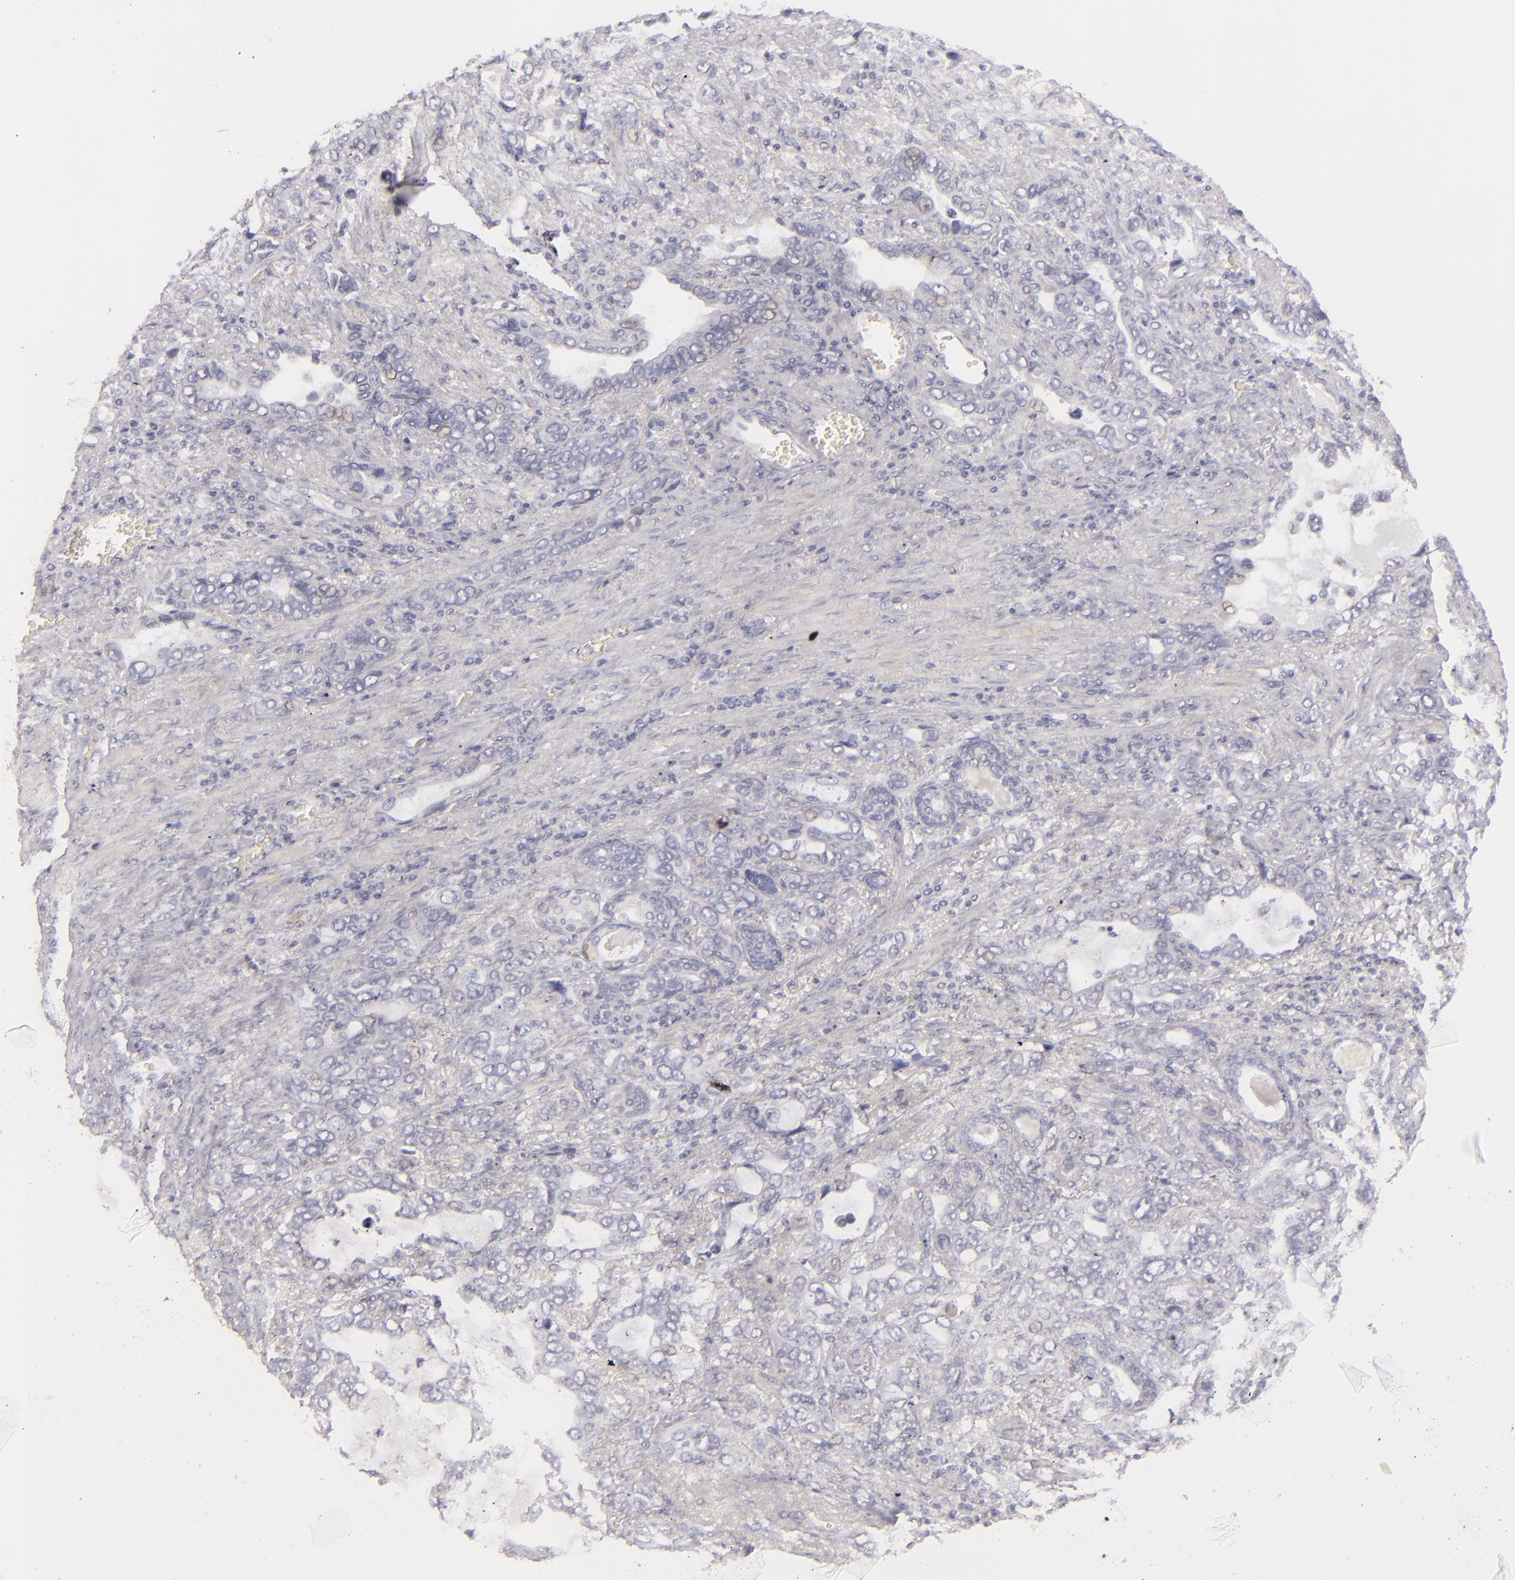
{"staining": {"intensity": "negative", "quantity": "none", "location": "none"}, "tissue": "stomach cancer", "cell_type": "Tumor cells", "image_type": "cancer", "snomed": [{"axis": "morphology", "description": "Adenocarcinoma, NOS"}, {"axis": "topography", "description": "Stomach"}], "caption": "This is an IHC micrograph of human stomach adenocarcinoma. There is no staining in tumor cells.", "gene": "CDX2", "patient": {"sex": "male", "age": 78}}